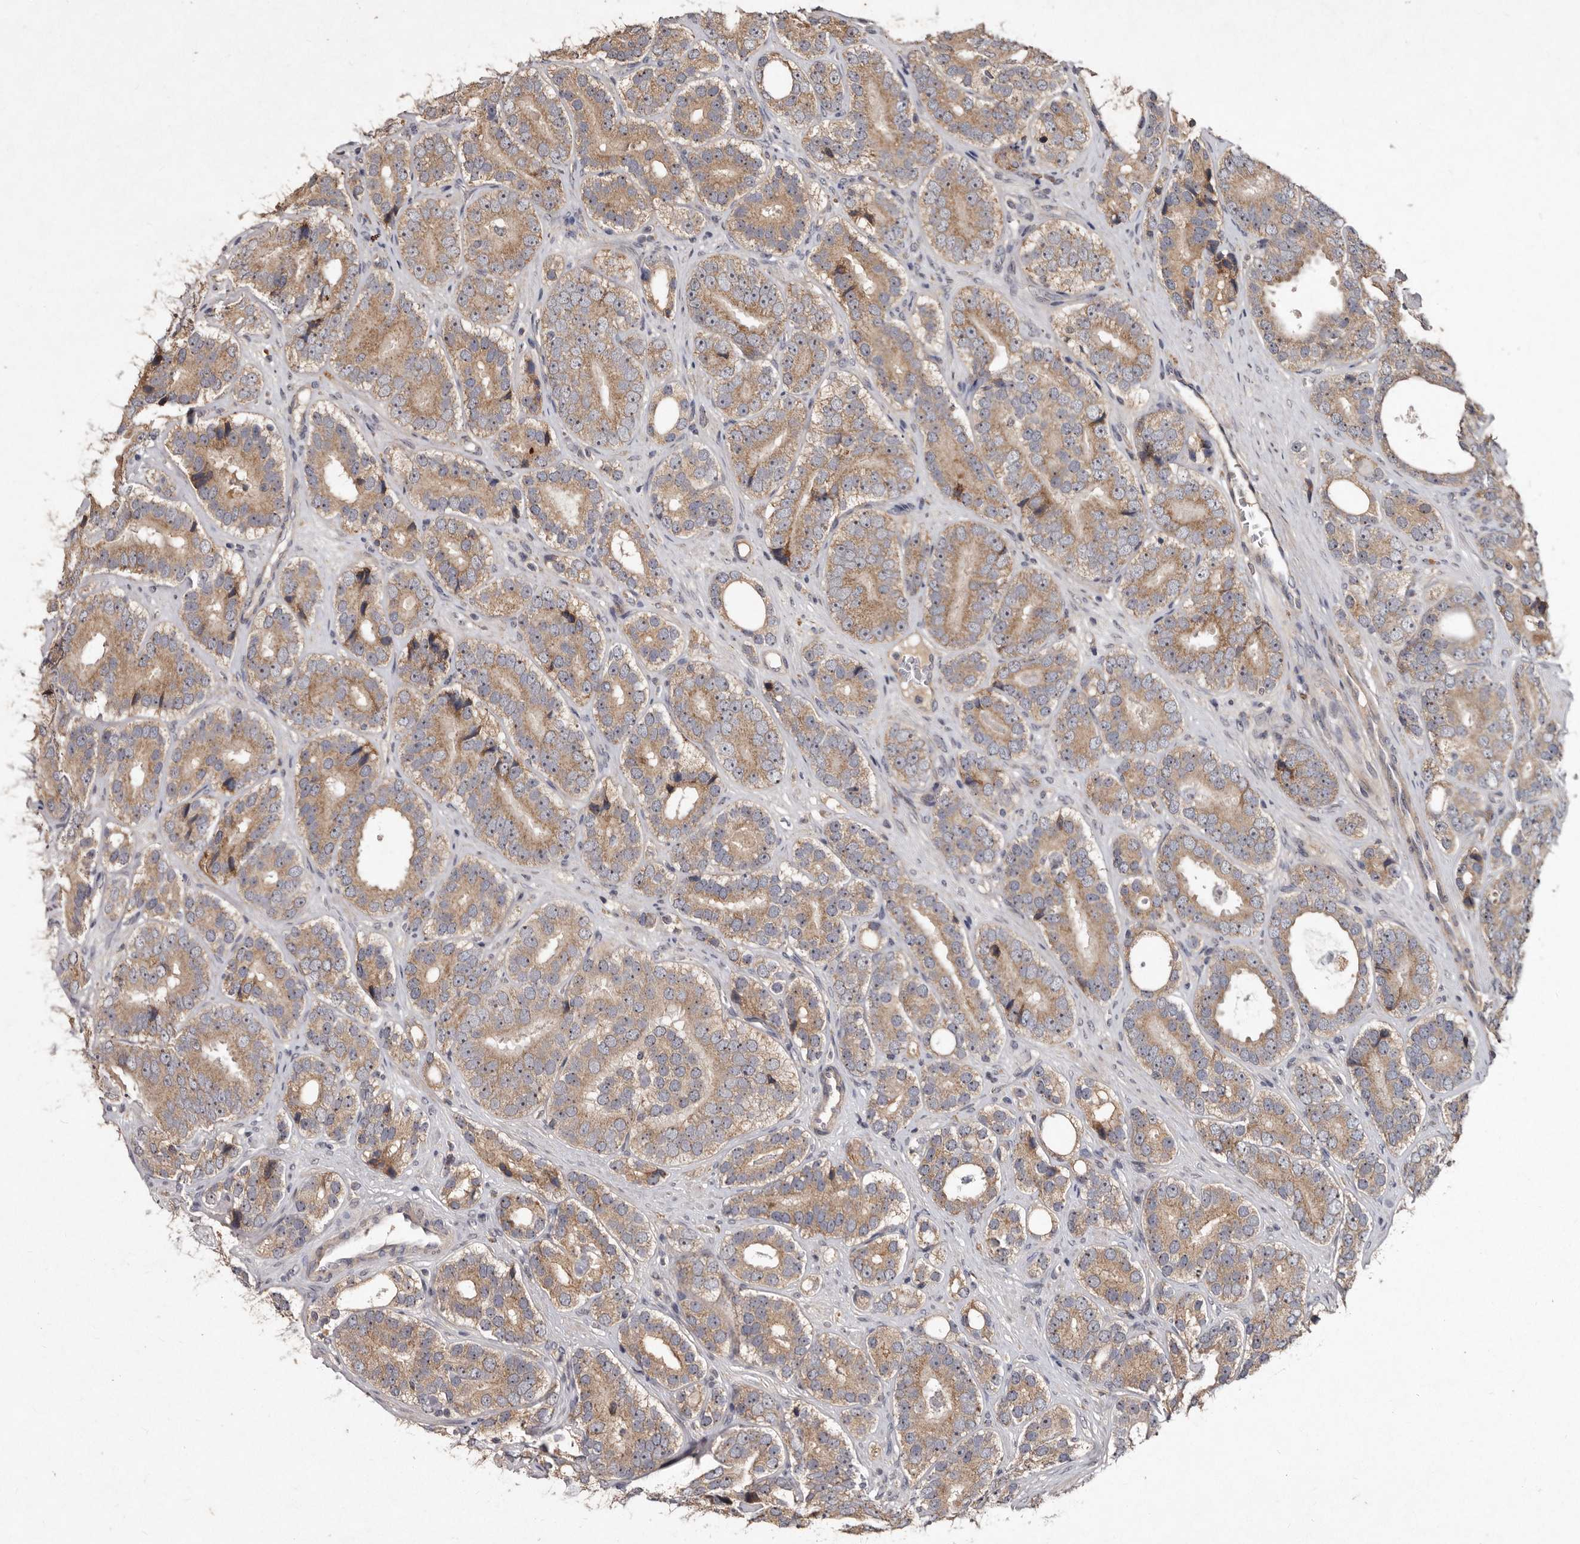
{"staining": {"intensity": "moderate", "quantity": ">75%", "location": "cytoplasmic/membranous,nuclear"}, "tissue": "prostate cancer", "cell_type": "Tumor cells", "image_type": "cancer", "snomed": [{"axis": "morphology", "description": "Adenocarcinoma, High grade"}, {"axis": "topography", "description": "Prostate"}], "caption": "Human high-grade adenocarcinoma (prostate) stained for a protein (brown) displays moderate cytoplasmic/membranous and nuclear positive expression in about >75% of tumor cells.", "gene": "FLAD1", "patient": {"sex": "male", "age": 56}}